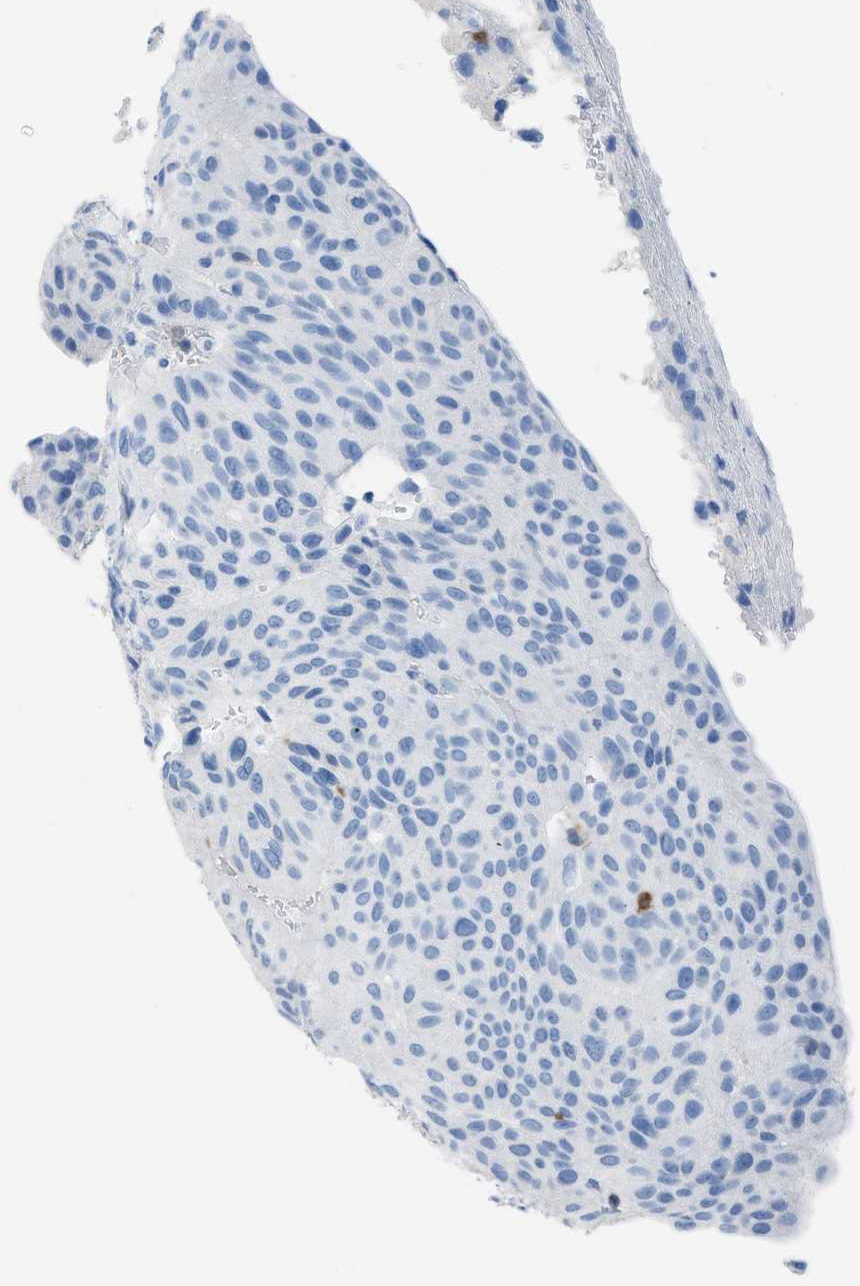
{"staining": {"intensity": "negative", "quantity": "none", "location": "none"}, "tissue": "urothelial cancer", "cell_type": "Tumor cells", "image_type": "cancer", "snomed": [{"axis": "morphology", "description": "Urothelial carcinoma, High grade"}, {"axis": "topography", "description": "Urinary bladder"}], "caption": "Histopathology image shows no protein staining in tumor cells of urothelial cancer tissue.", "gene": "CDKN2A", "patient": {"sex": "male", "age": 66}}